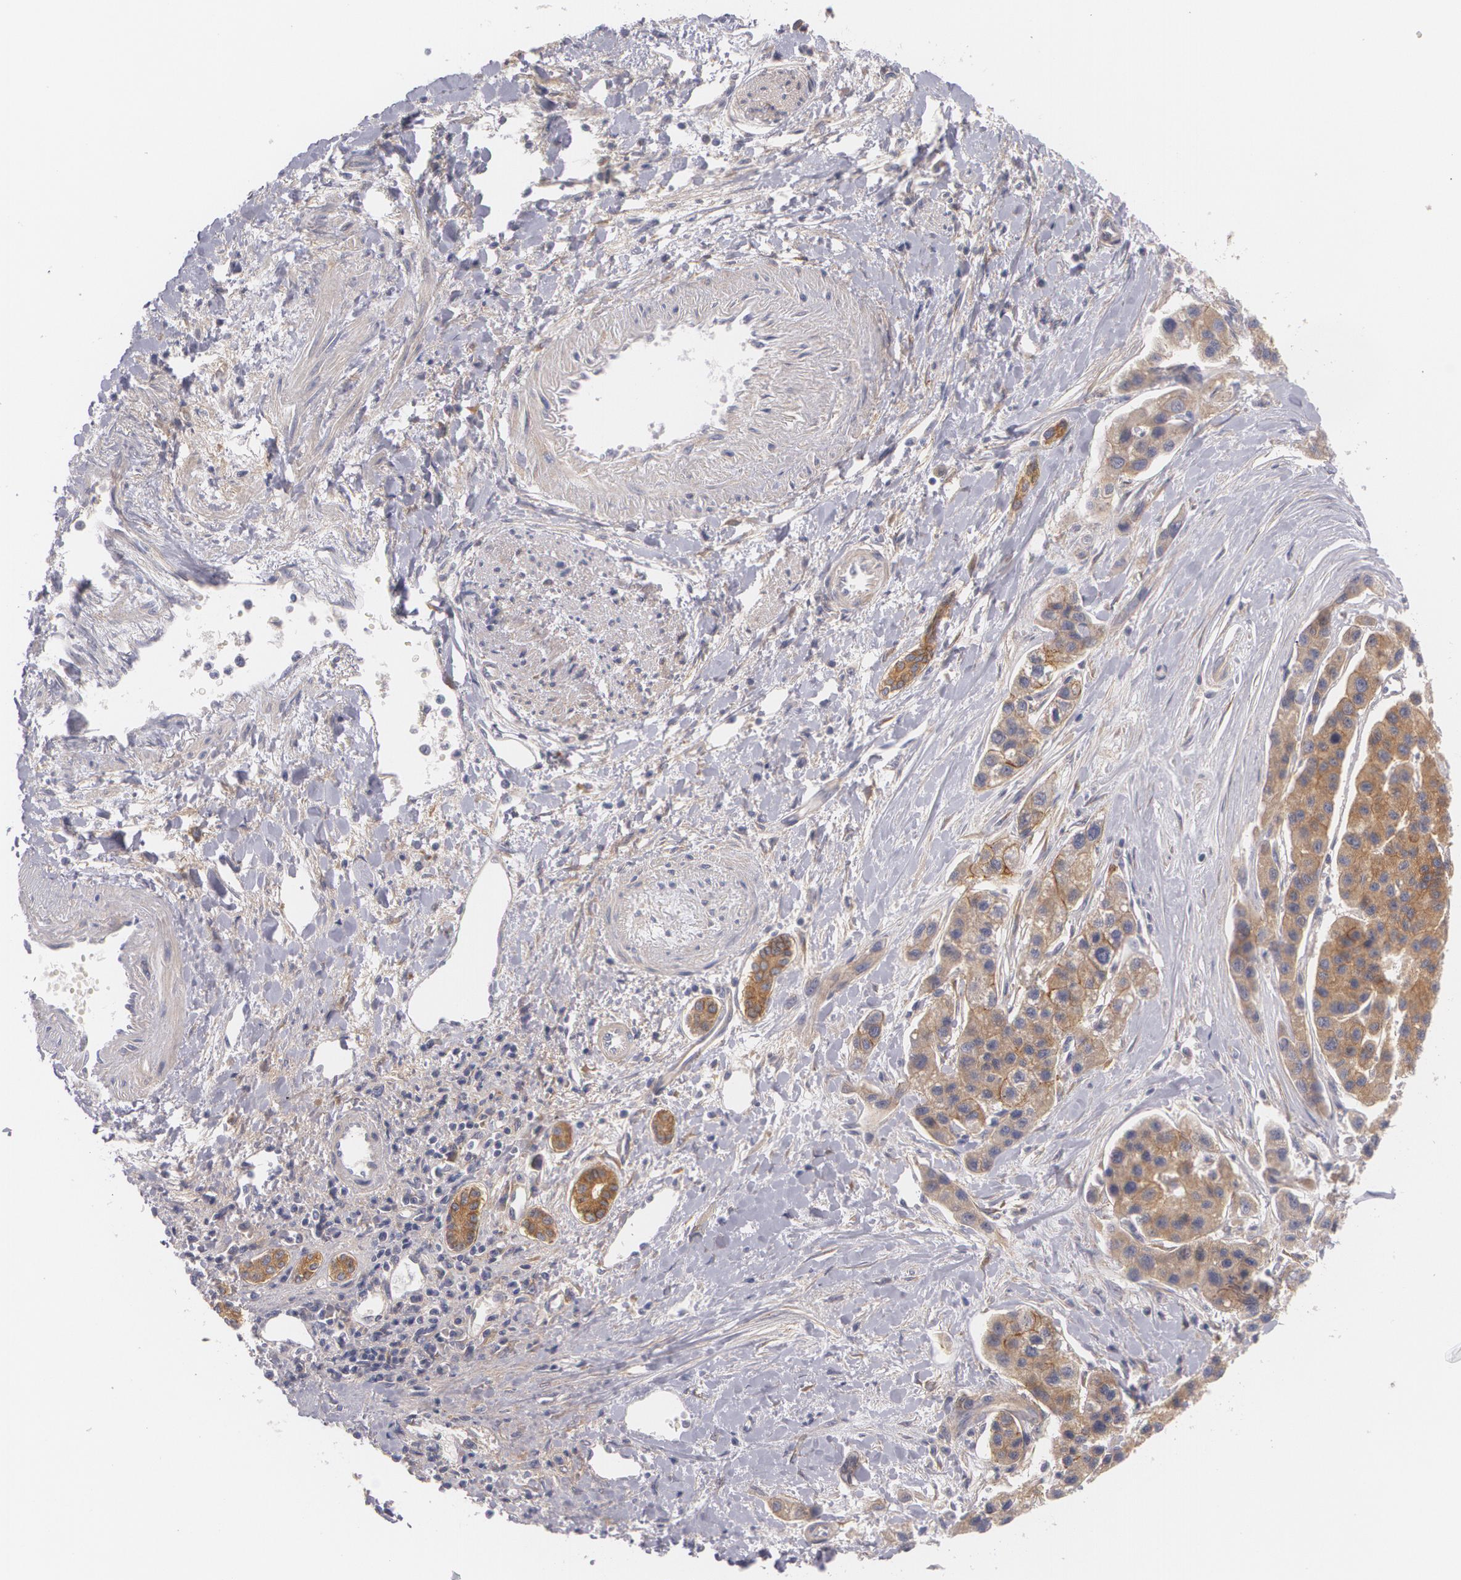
{"staining": {"intensity": "moderate", "quantity": ">75%", "location": "cytoplasmic/membranous"}, "tissue": "liver cancer", "cell_type": "Tumor cells", "image_type": "cancer", "snomed": [{"axis": "morphology", "description": "Carcinoma, Hepatocellular, NOS"}, {"axis": "topography", "description": "Liver"}], "caption": "Immunohistochemistry micrograph of neoplastic tissue: liver cancer stained using immunohistochemistry (IHC) demonstrates medium levels of moderate protein expression localized specifically in the cytoplasmic/membranous of tumor cells, appearing as a cytoplasmic/membranous brown color.", "gene": "CASK", "patient": {"sex": "female", "age": 85}}